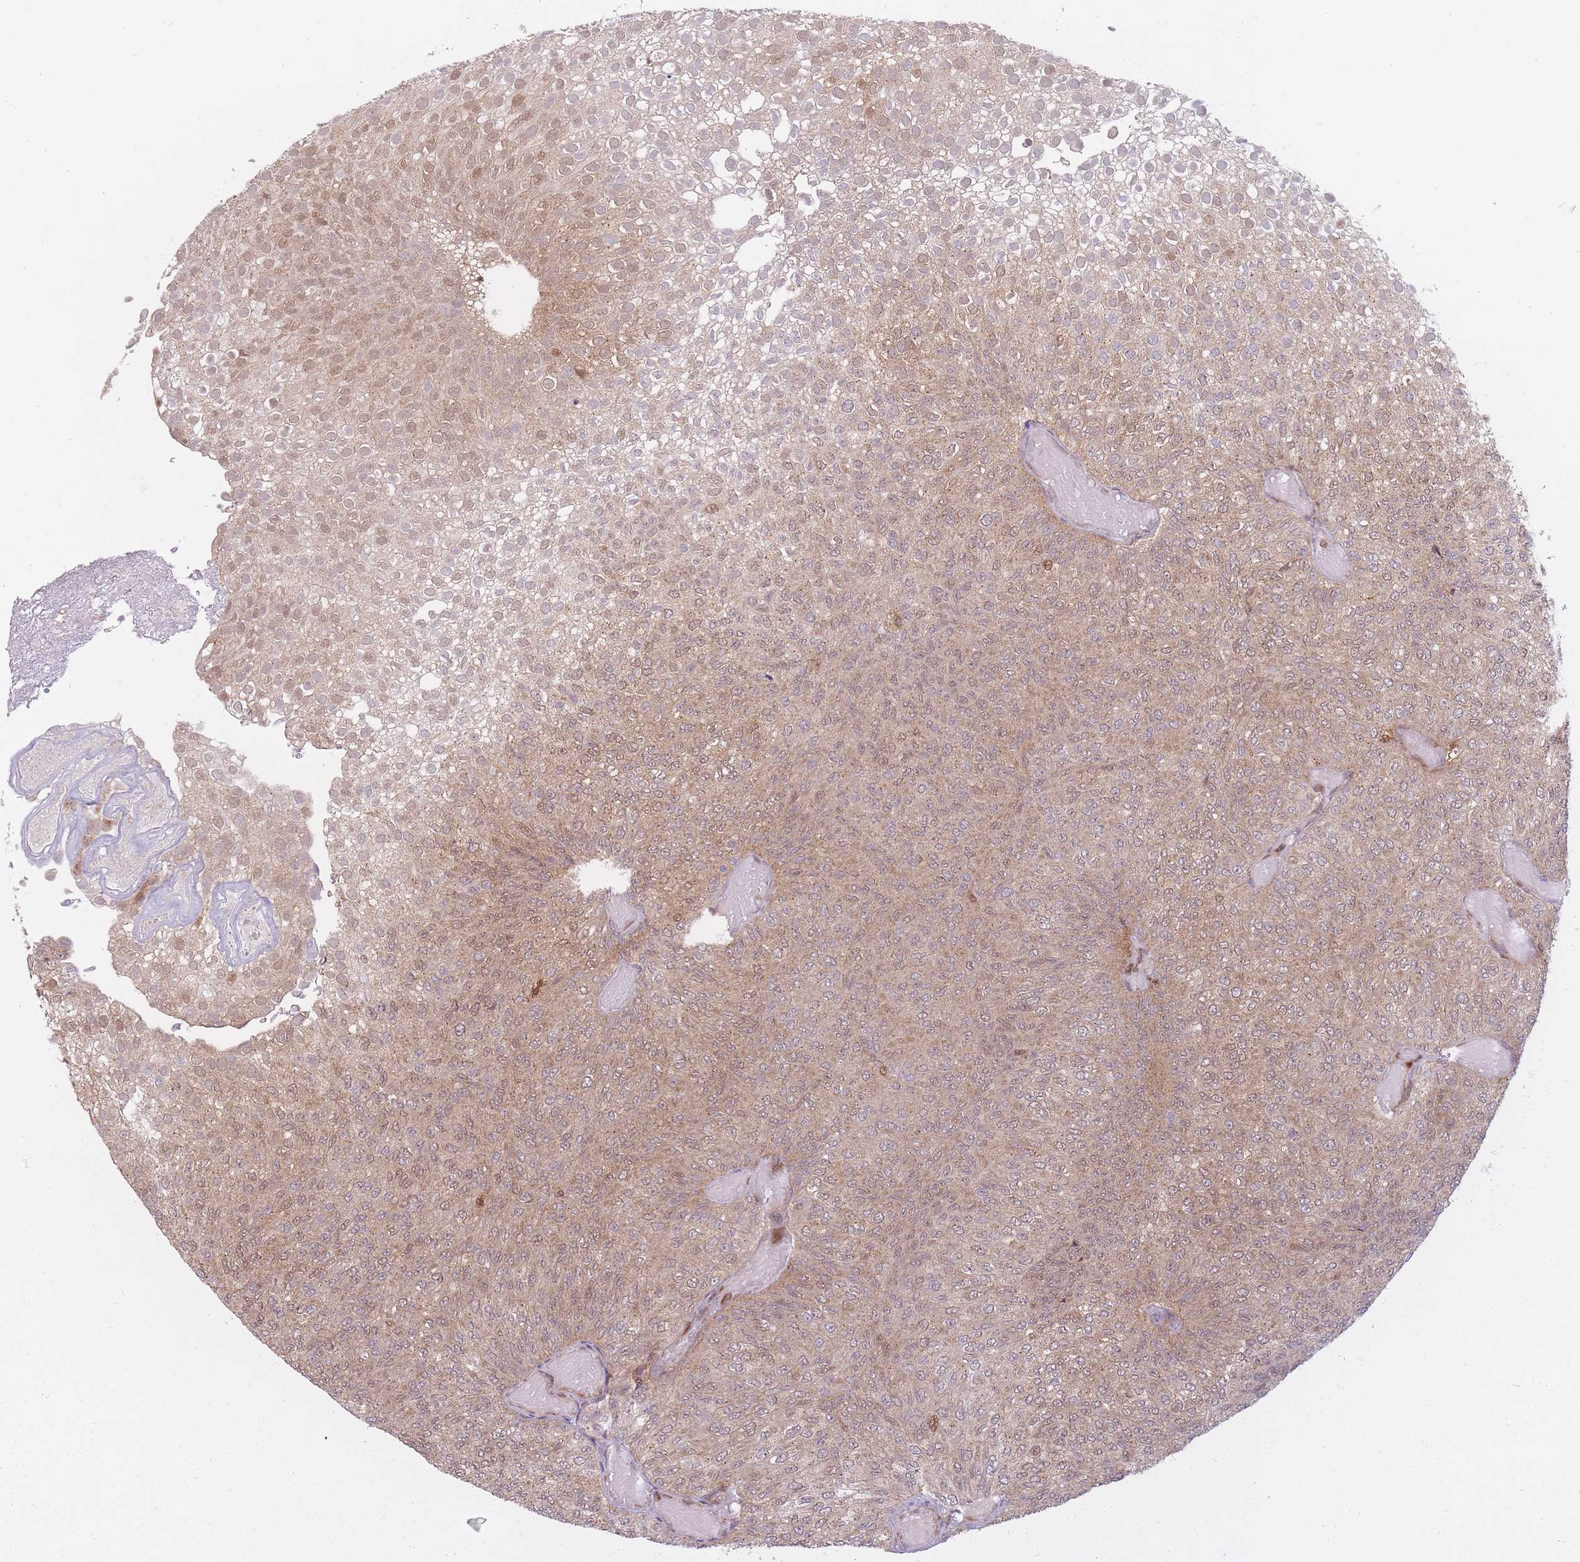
{"staining": {"intensity": "weak", "quantity": ">75%", "location": "cytoplasmic/membranous,nuclear"}, "tissue": "urothelial cancer", "cell_type": "Tumor cells", "image_type": "cancer", "snomed": [{"axis": "morphology", "description": "Urothelial carcinoma, Low grade"}, {"axis": "topography", "description": "Urinary bladder"}], "caption": "Protein staining of urothelial carcinoma (low-grade) tissue displays weak cytoplasmic/membranous and nuclear expression in approximately >75% of tumor cells. The protein of interest is stained brown, and the nuclei are stained in blue (DAB (3,3'-diaminobenzidine) IHC with brightfield microscopy, high magnification).", "gene": "LGALS9", "patient": {"sex": "male", "age": 78}}